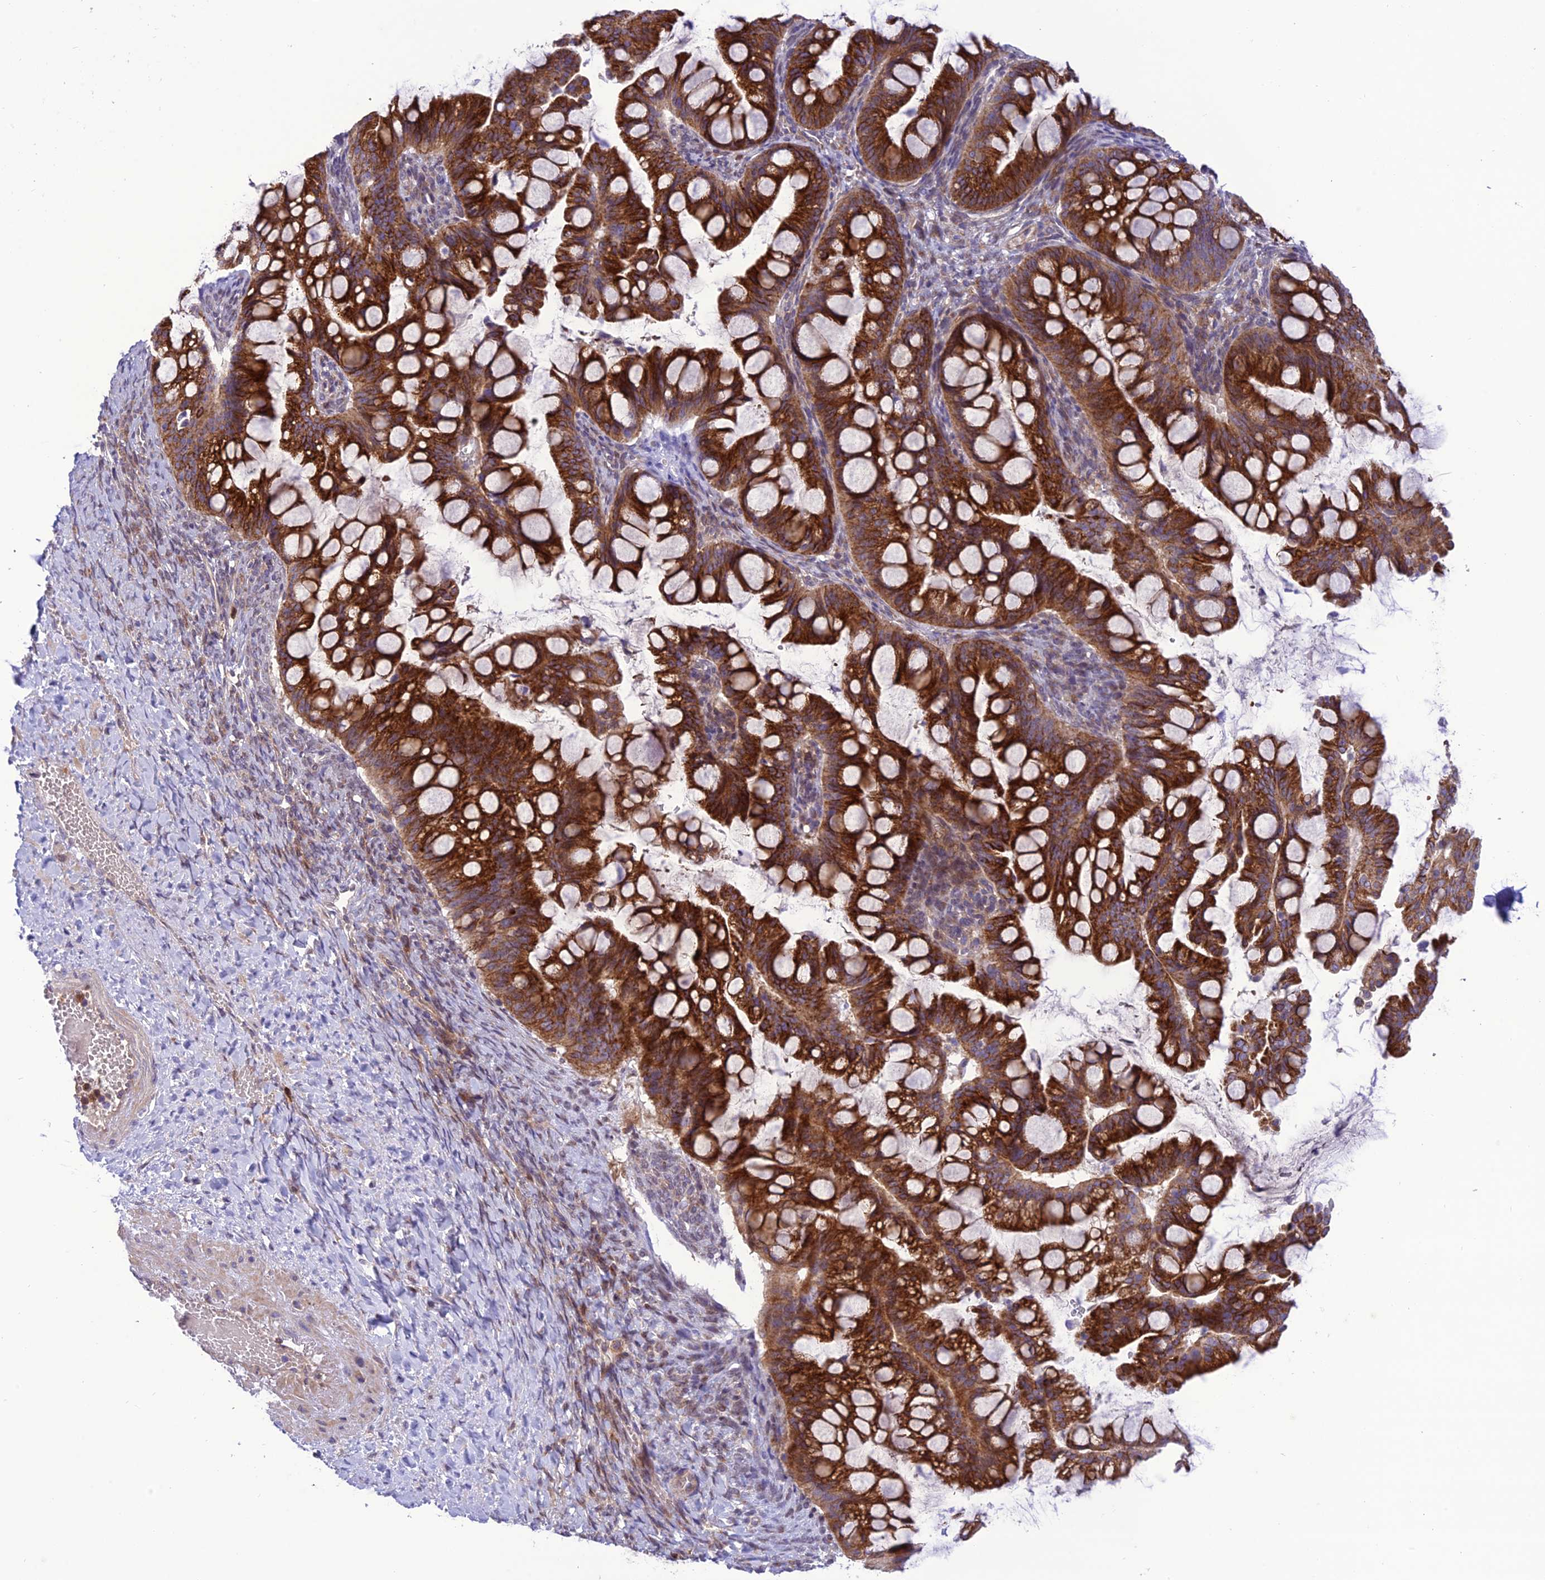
{"staining": {"intensity": "strong", "quantity": ">75%", "location": "cytoplasmic/membranous"}, "tissue": "ovarian cancer", "cell_type": "Tumor cells", "image_type": "cancer", "snomed": [{"axis": "morphology", "description": "Cystadenocarcinoma, mucinous, NOS"}, {"axis": "topography", "description": "Ovary"}], "caption": "A brown stain shows strong cytoplasmic/membranous staining of a protein in ovarian mucinous cystadenocarcinoma tumor cells. The staining was performed using DAB to visualize the protein expression in brown, while the nuclei were stained in blue with hematoxylin (Magnification: 20x).", "gene": "JMY", "patient": {"sex": "female", "age": 73}}